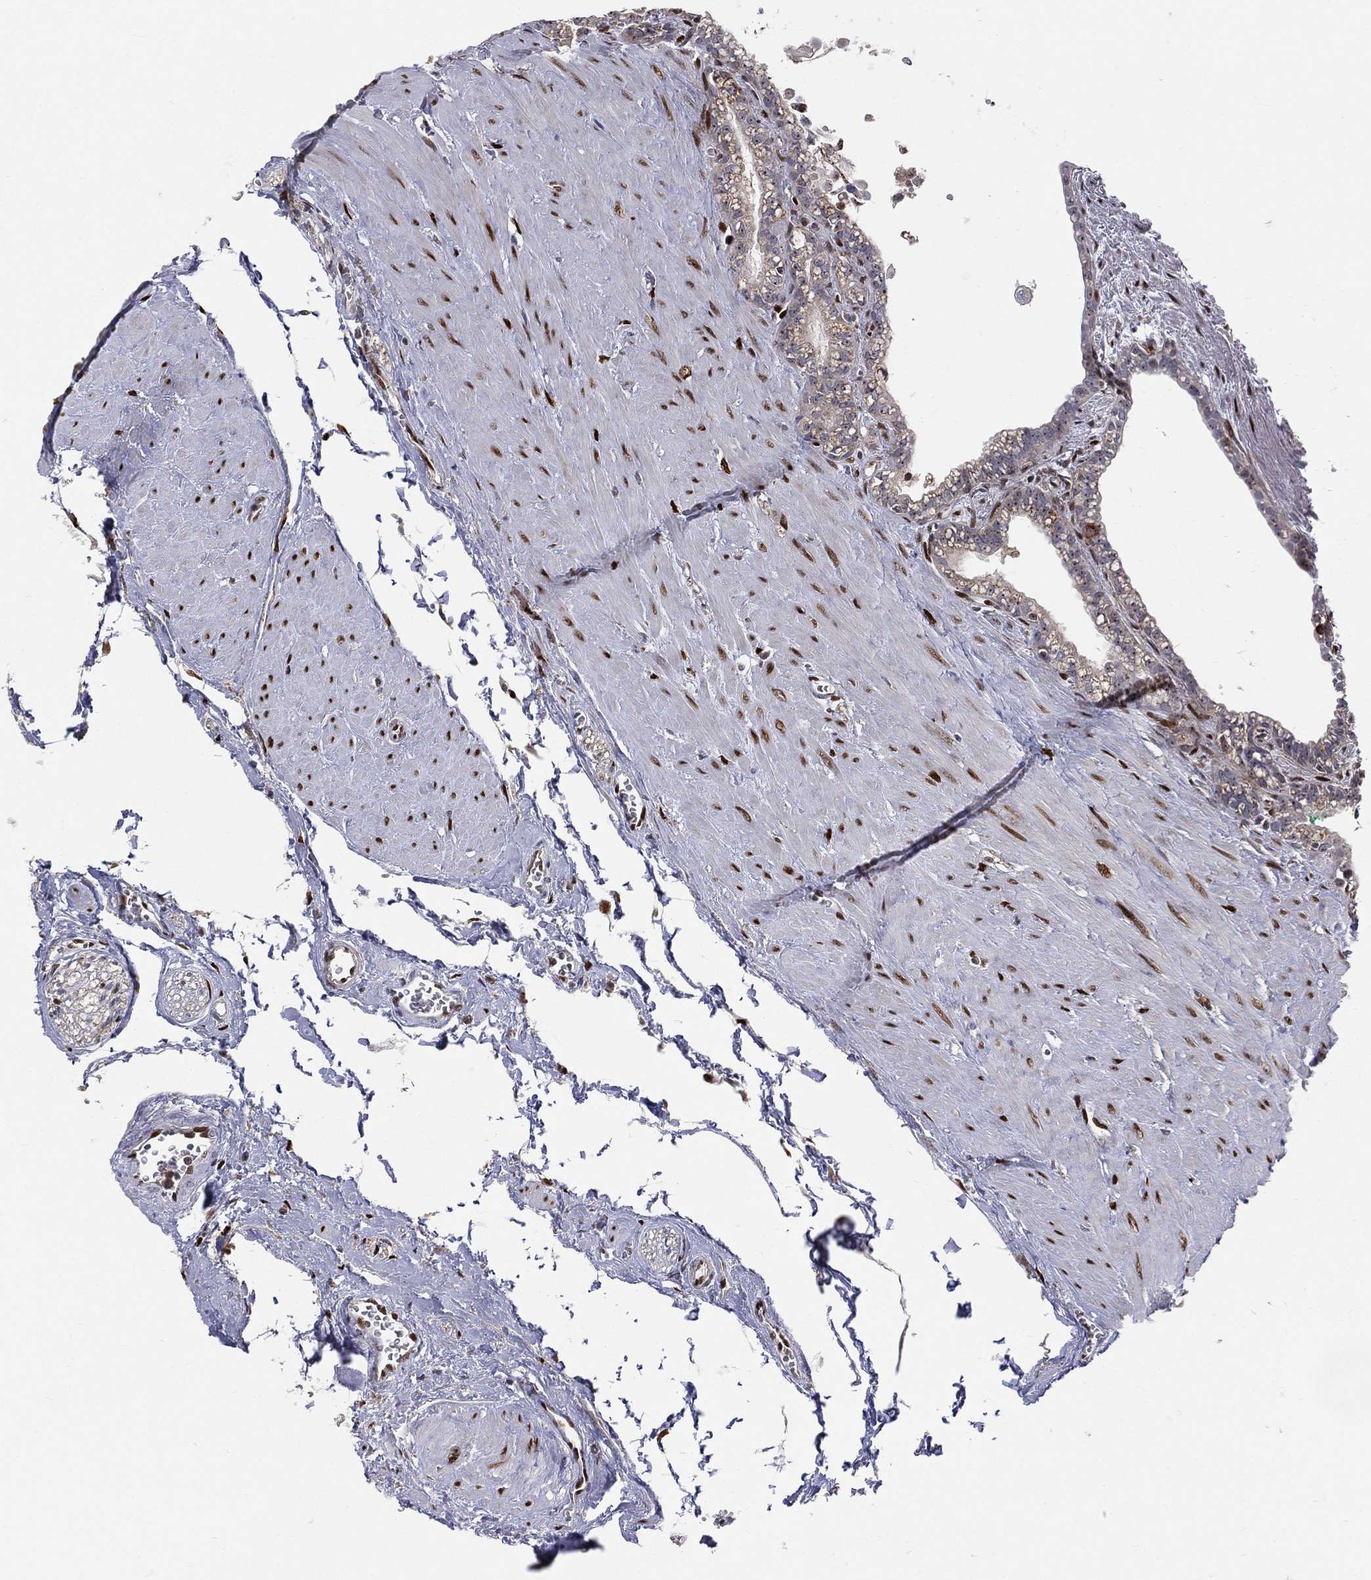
{"staining": {"intensity": "moderate", "quantity": ">75%", "location": "cytoplasmic/membranous"}, "tissue": "seminal vesicle", "cell_type": "Glandular cells", "image_type": "normal", "snomed": [{"axis": "morphology", "description": "Normal tissue, NOS"}, {"axis": "morphology", "description": "Urothelial carcinoma, NOS"}, {"axis": "topography", "description": "Urinary bladder"}, {"axis": "topography", "description": "Seminal veicle"}], "caption": "Glandular cells show medium levels of moderate cytoplasmic/membranous staining in about >75% of cells in unremarkable human seminal vesicle.", "gene": "ZEB1", "patient": {"sex": "male", "age": 76}}